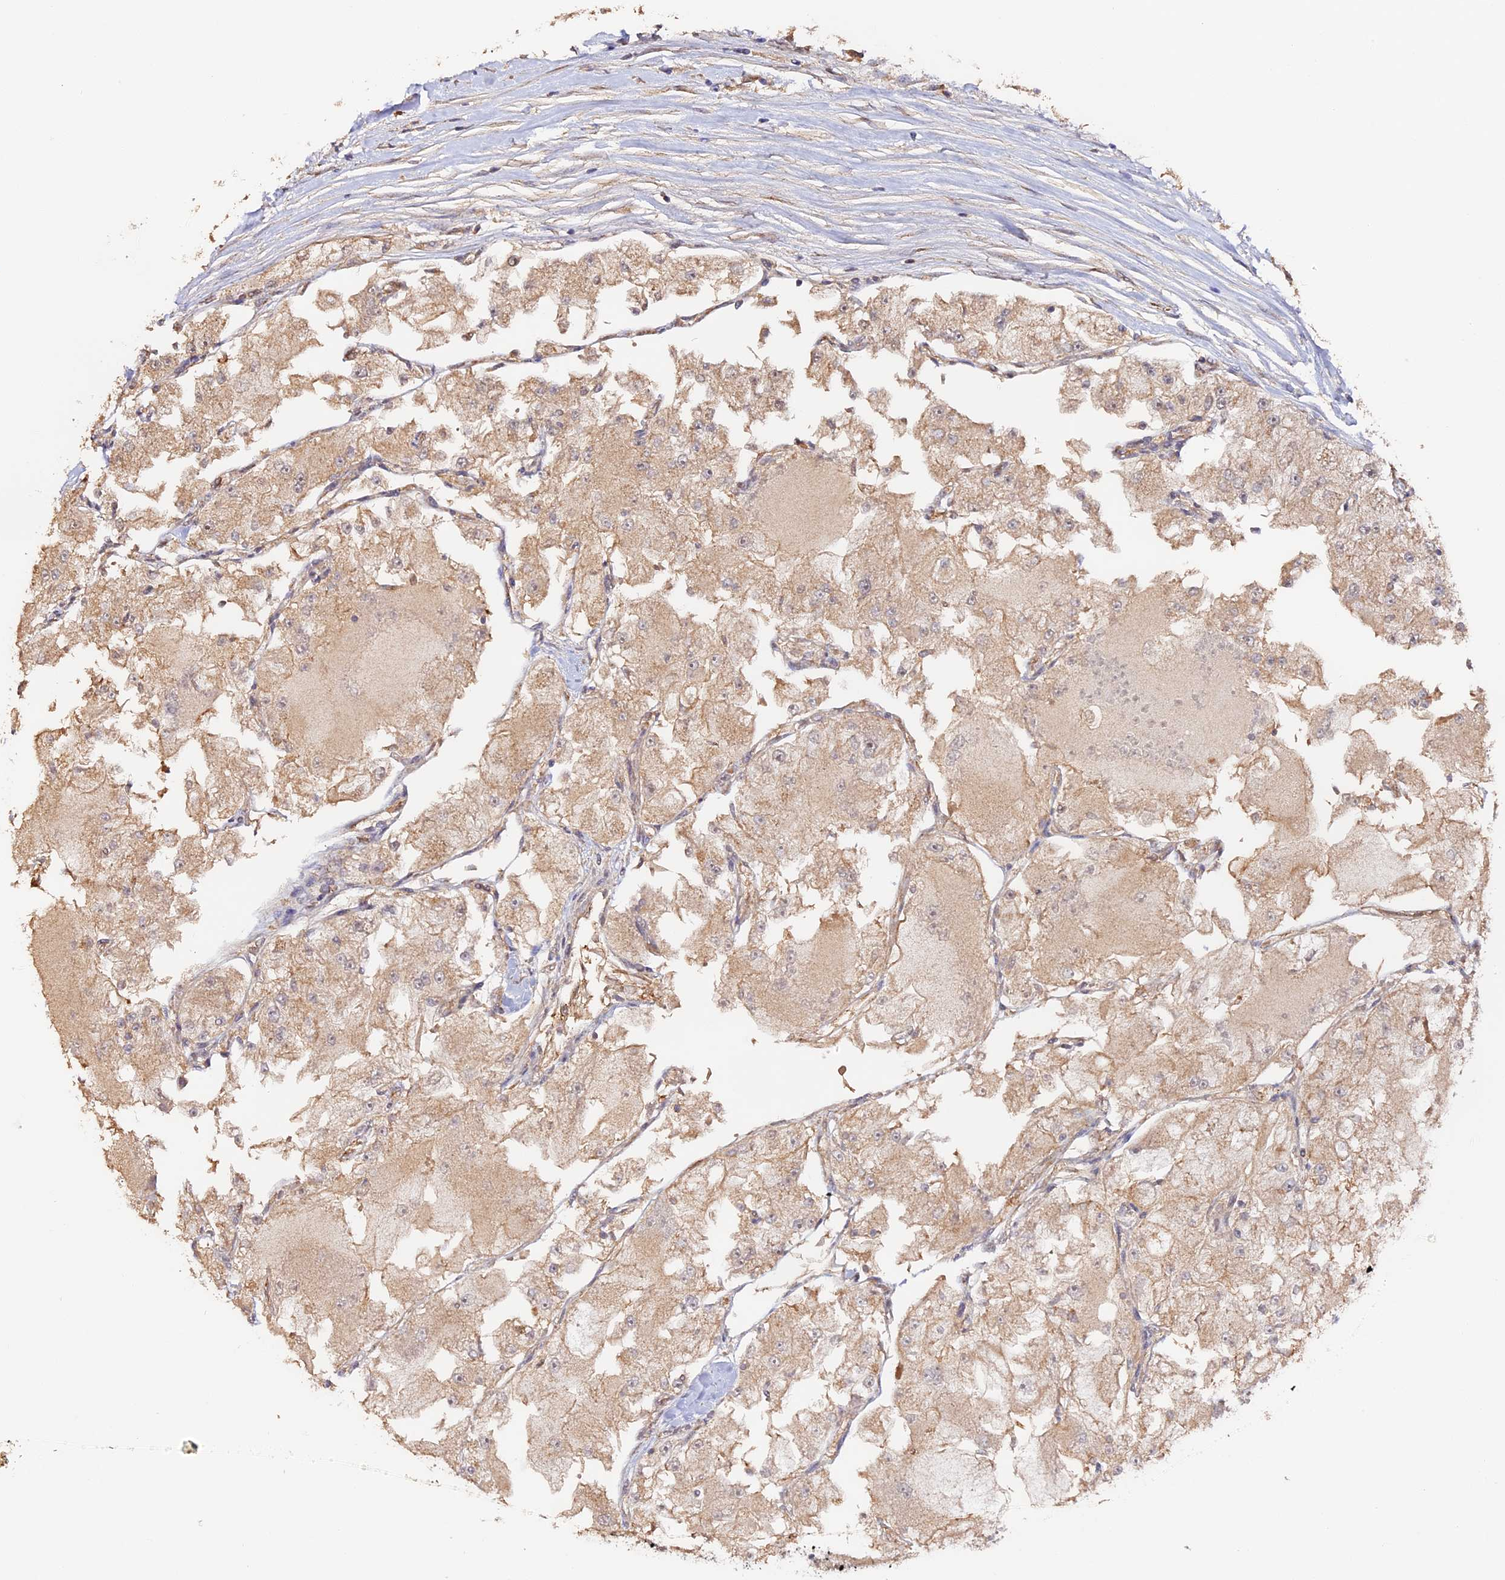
{"staining": {"intensity": "weak", "quantity": "25%-75%", "location": "cytoplasmic/membranous"}, "tissue": "renal cancer", "cell_type": "Tumor cells", "image_type": "cancer", "snomed": [{"axis": "morphology", "description": "Adenocarcinoma, NOS"}, {"axis": "topography", "description": "Kidney"}], "caption": "Immunohistochemical staining of human renal cancer demonstrates weak cytoplasmic/membranous protein staining in about 25%-75% of tumor cells.", "gene": "TANGO6", "patient": {"sex": "female", "age": 72}}